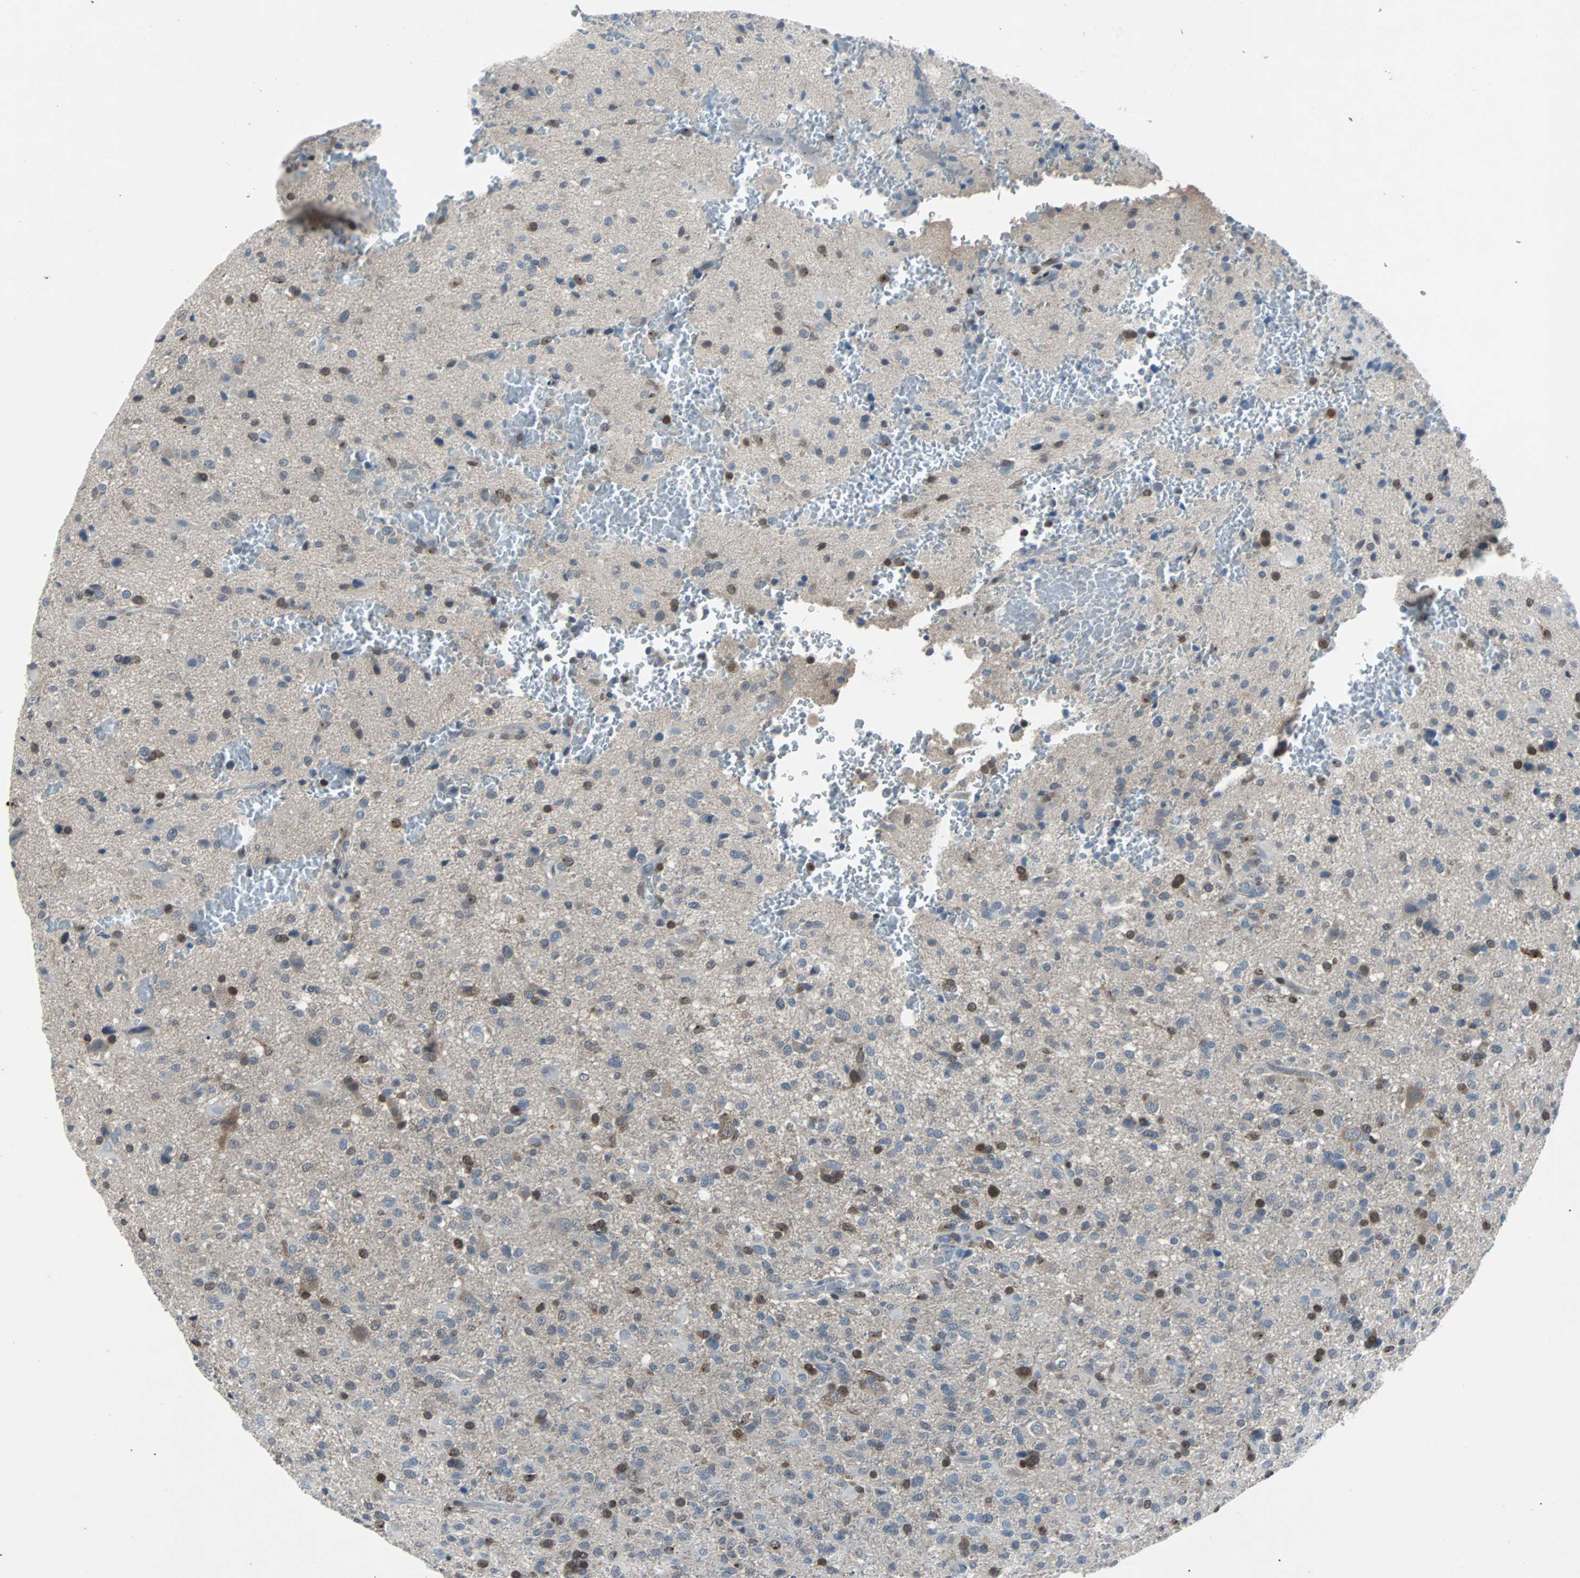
{"staining": {"intensity": "moderate", "quantity": "25%-75%", "location": "nuclear"}, "tissue": "glioma", "cell_type": "Tumor cells", "image_type": "cancer", "snomed": [{"axis": "morphology", "description": "Glioma, malignant, High grade"}, {"axis": "topography", "description": "Brain"}], "caption": "High-grade glioma (malignant) was stained to show a protein in brown. There is medium levels of moderate nuclear expression in approximately 25%-75% of tumor cells.", "gene": "MAP2K6", "patient": {"sex": "male", "age": 71}}